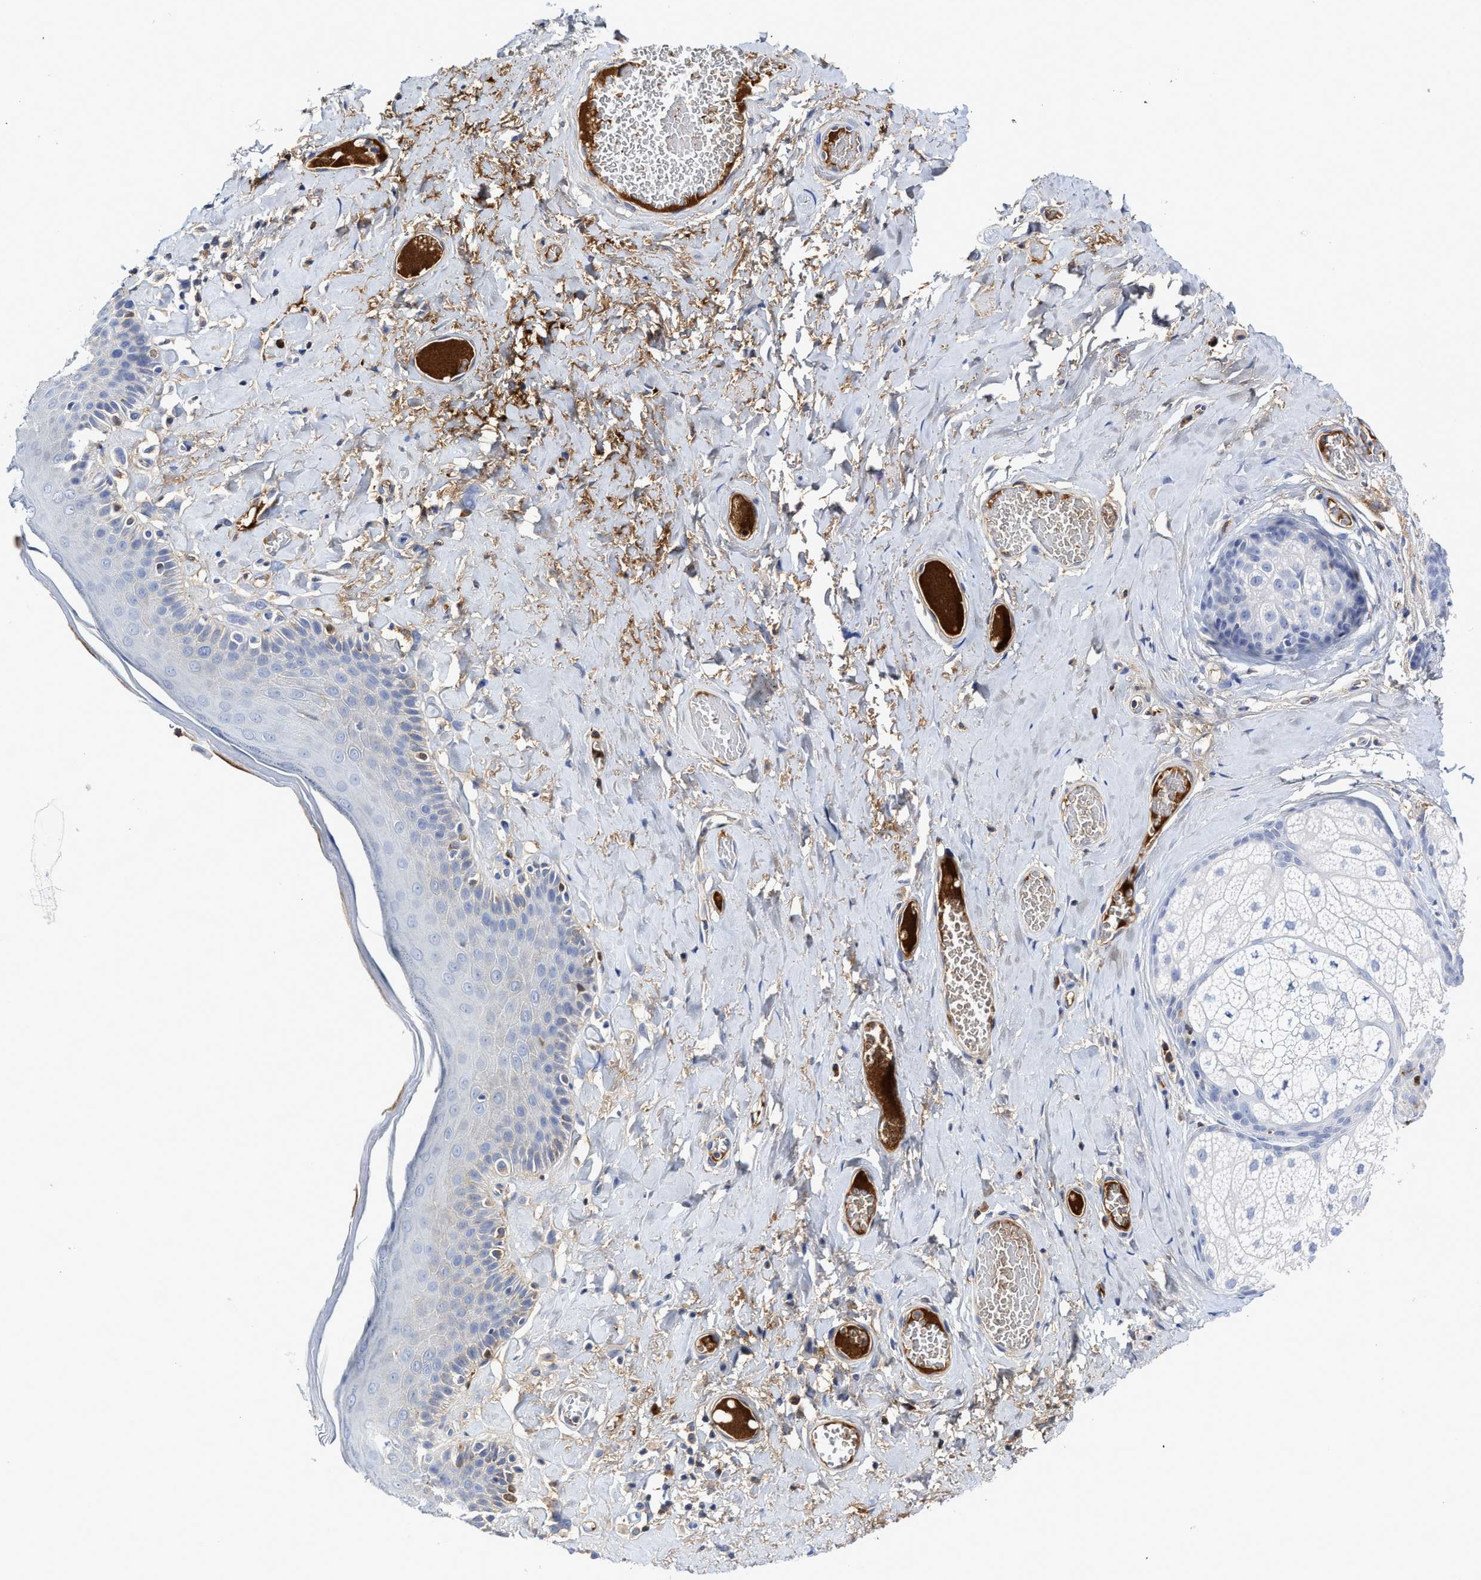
{"staining": {"intensity": "weak", "quantity": "<25%", "location": "cytoplasmic/membranous"}, "tissue": "skin", "cell_type": "Epidermal cells", "image_type": "normal", "snomed": [{"axis": "morphology", "description": "Normal tissue, NOS"}, {"axis": "topography", "description": "Anal"}], "caption": "IHC micrograph of normal skin stained for a protein (brown), which demonstrates no expression in epidermal cells.", "gene": "C2", "patient": {"sex": "male", "age": 69}}